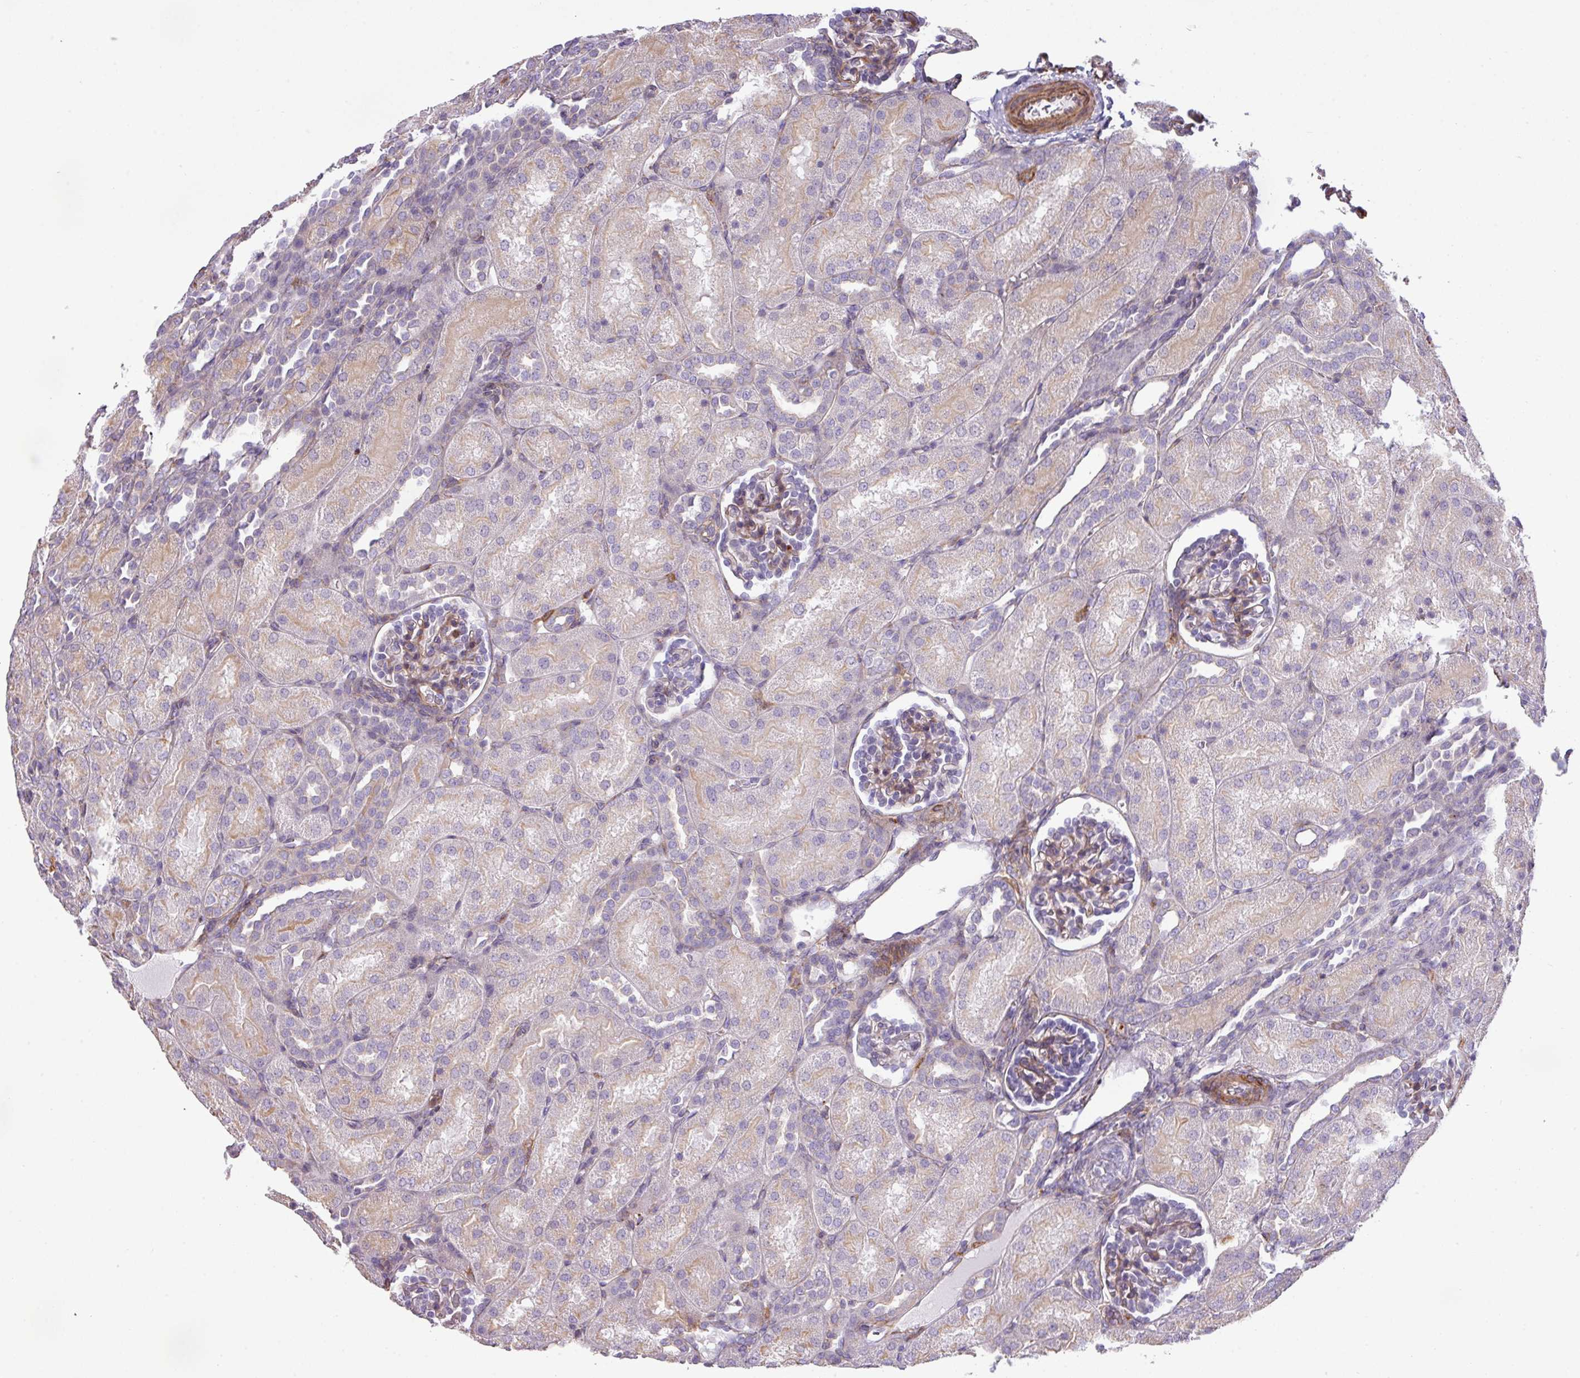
{"staining": {"intensity": "weak", "quantity": "25%-75%", "location": "cytoplasmic/membranous"}, "tissue": "kidney", "cell_type": "Cells in glomeruli", "image_type": "normal", "snomed": [{"axis": "morphology", "description": "Normal tissue, NOS"}, {"axis": "topography", "description": "Kidney"}], "caption": "Immunohistochemistry of normal kidney displays low levels of weak cytoplasmic/membranous expression in about 25%-75% of cells in glomeruli. (DAB IHC, brown staining for protein, blue staining for nuclei).", "gene": "LRRC41", "patient": {"sex": "male", "age": 1}}